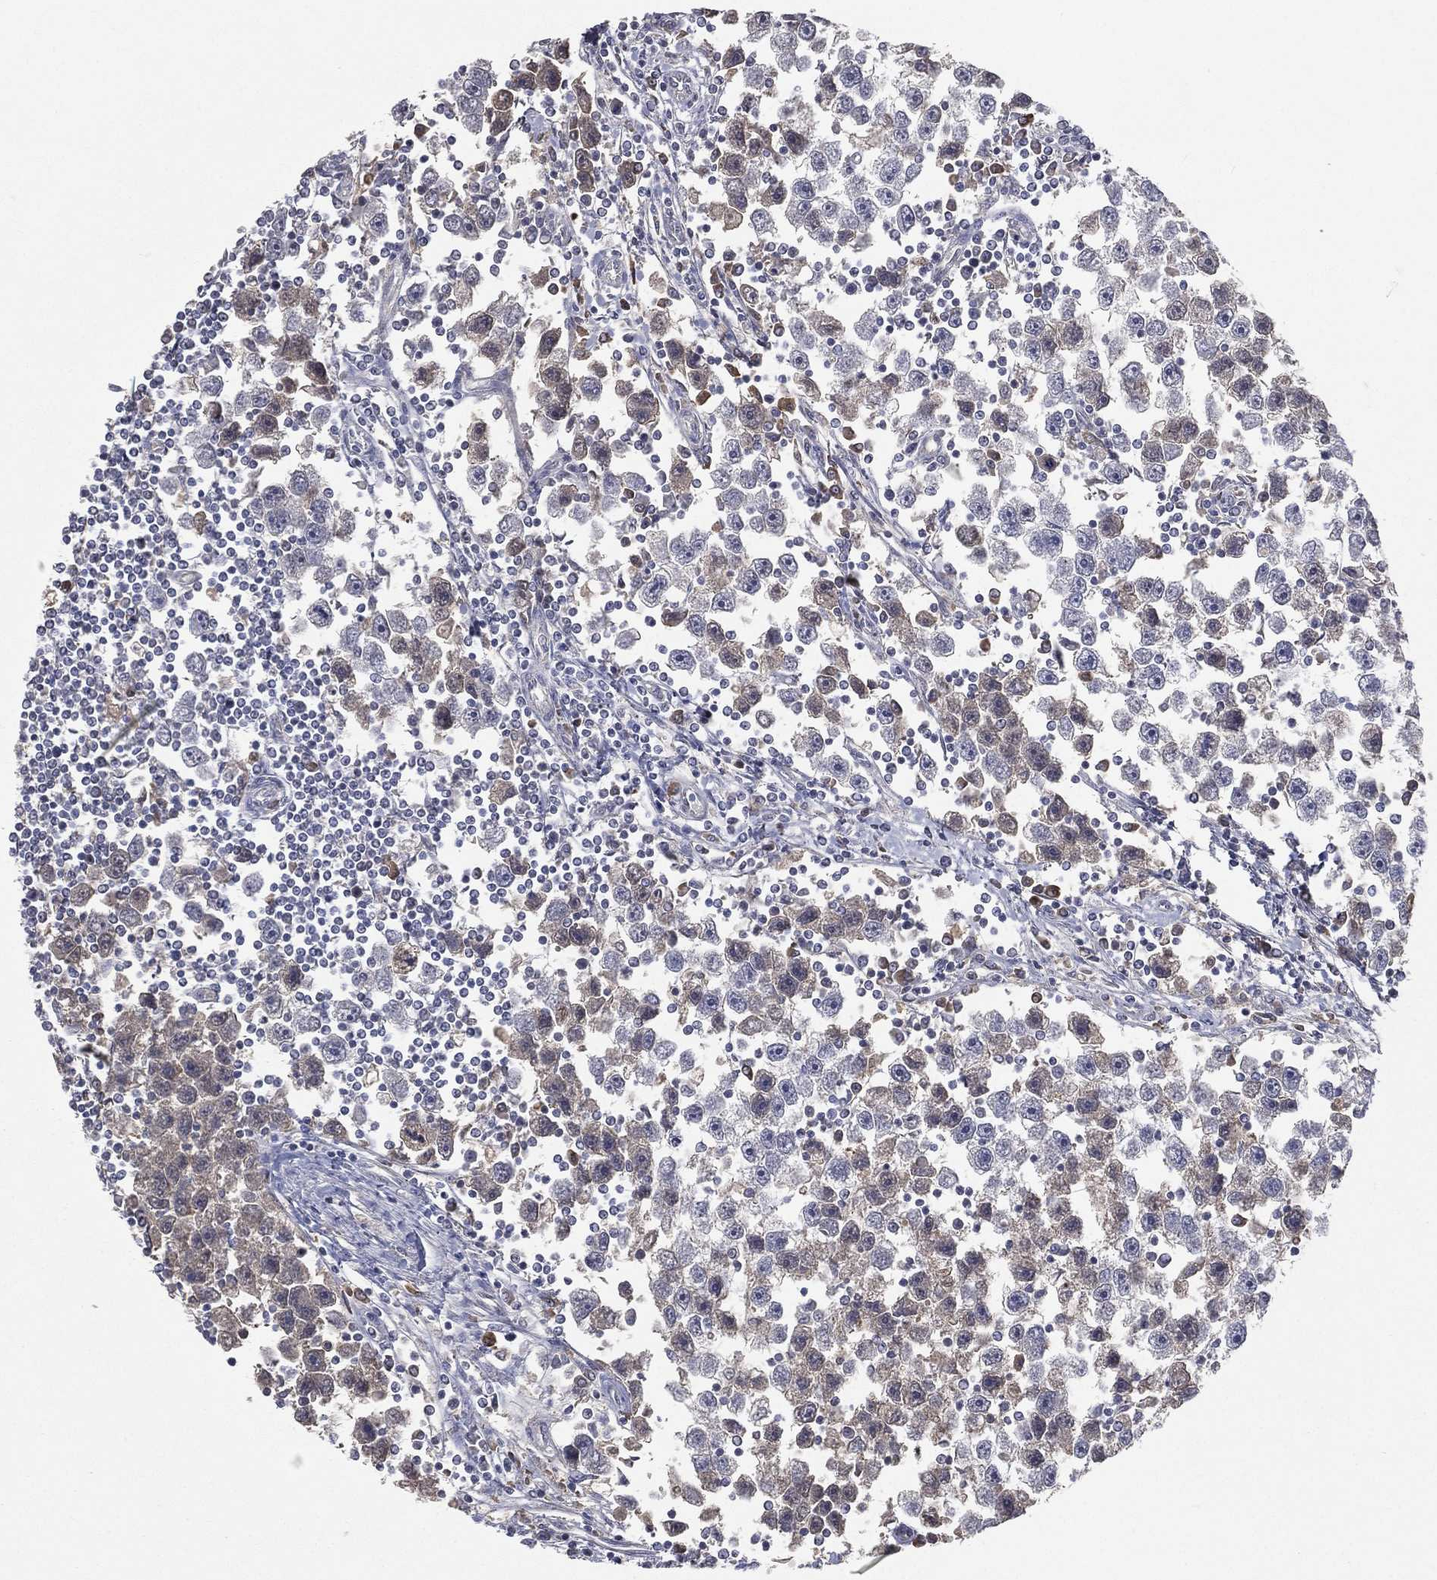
{"staining": {"intensity": "negative", "quantity": "none", "location": "none"}, "tissue": "testis cancer", "cell_type": "Tumor cells", "image_type": "cancer", "snomed": [{"axis": "morphology", "description": "Seminoma, NOS"}, {"axis": "topography", "description": "Testis"}], "caption": "Protein analysis of testis cancer demonstrates no significant positivity in tumor cells. Brightfield microscopy of immunohistochemistry stained with DAB (3,3'-diaminobenzidine) (brown) and hematoxylin (blue), captured at high magnification.", "gene": "SNAP25", "patient": {"sex": "male", "age": 30}}